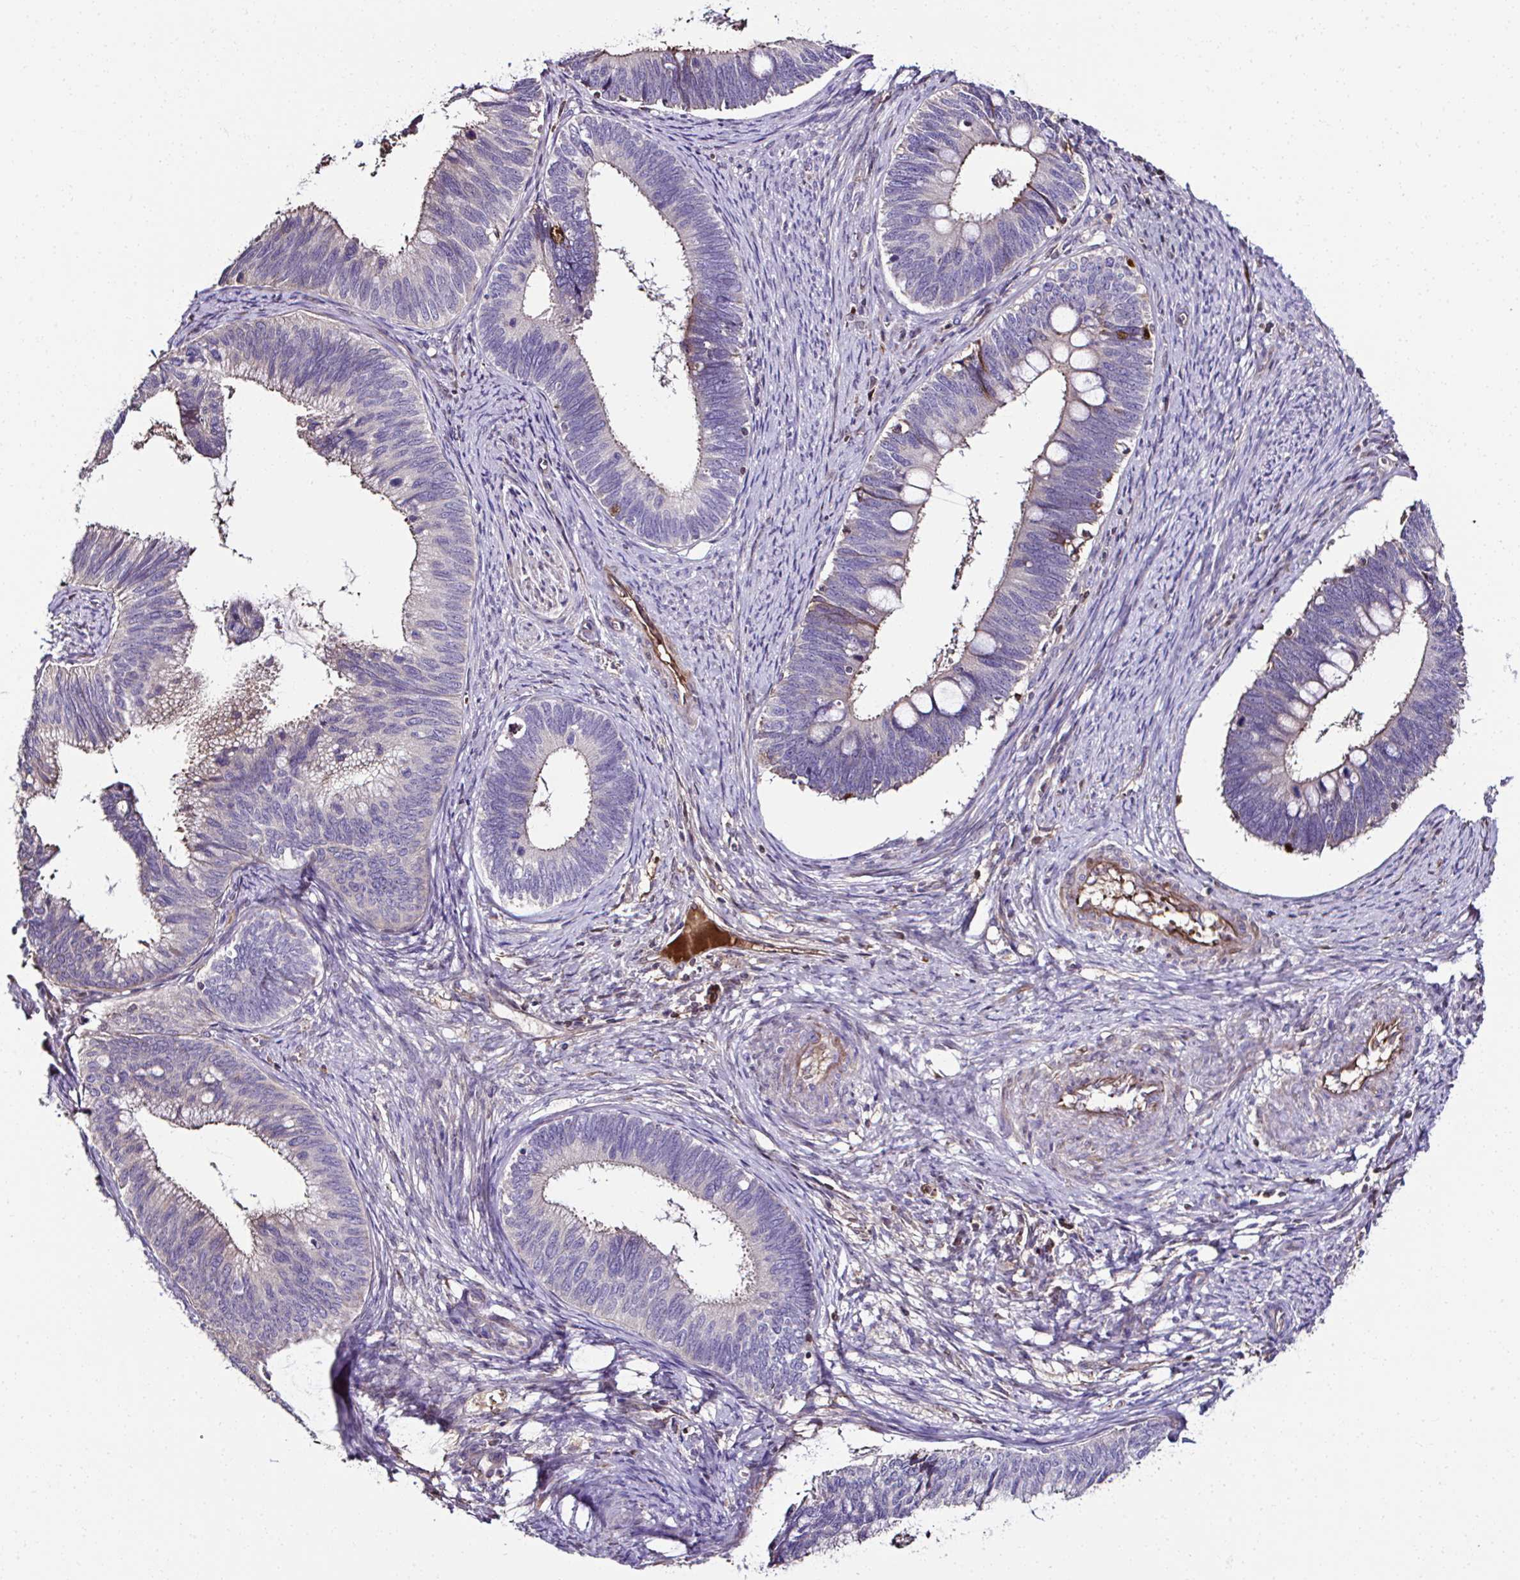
{"staining": {"intensity": "negative", "quantity": "none", "location": "none"}, "tissue": "cervical cancer", "cell_type": "Tumor cells", "image_type": "cancer", "snomed": [{"axis": "morphology", "description": "Adenocarcinoma, NOS"}, {"axis": "topography", "description": "Cervix"}], "caption": "Adenocarcinoma (cervical) stained for a protein using IHC displays no positivity tumor cells.", "gene": "CCDC85C", "patient": {"sex": "female", "age": 42}}